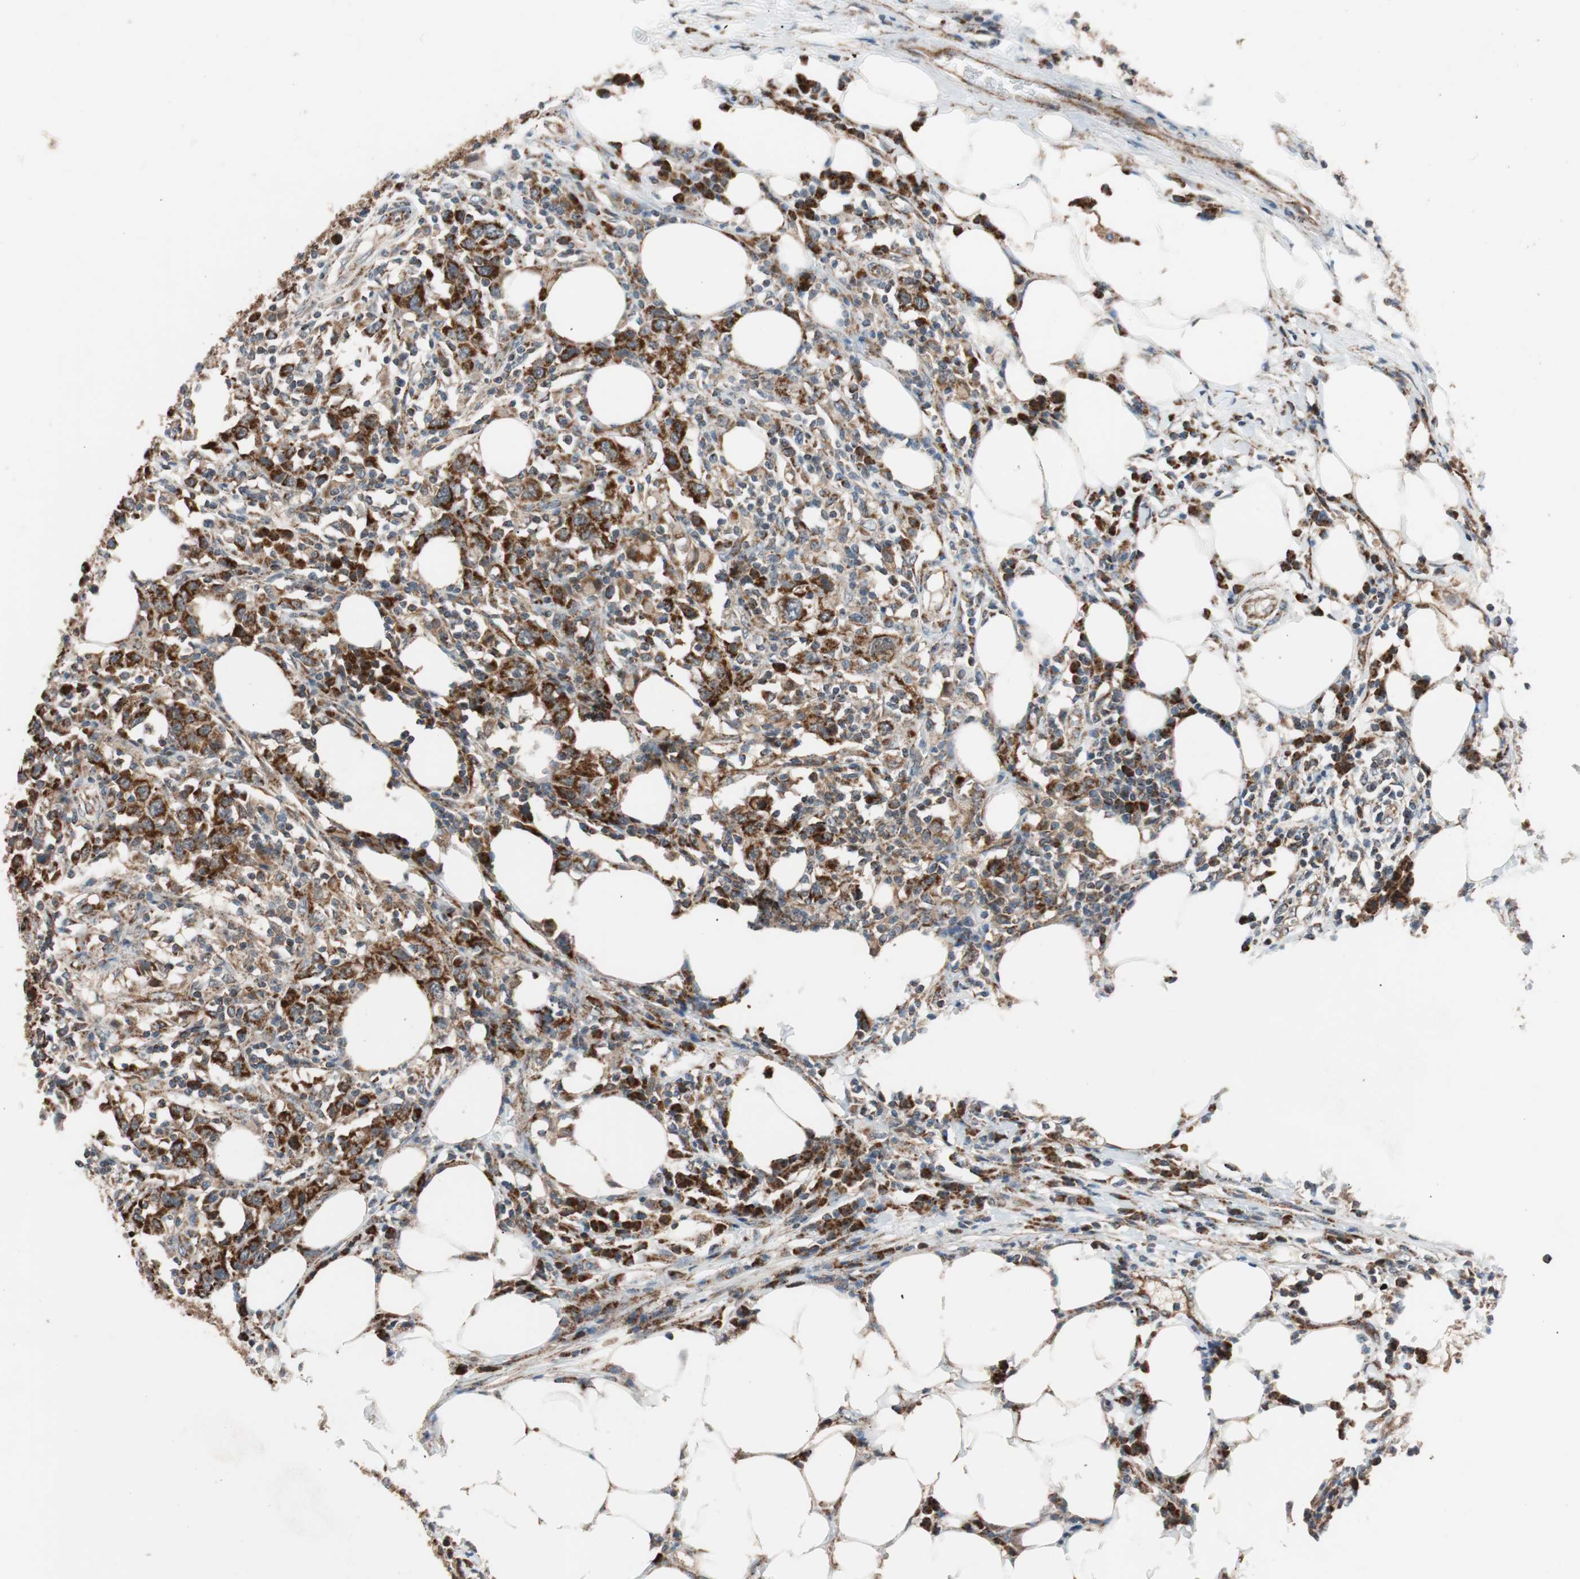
{"staining": {"intensity": "strong", "quantity": ">75%", "location": "cytoplasmic/membranous"}, "tissue": "urothelial cancer", "cell_type": "Tumor cells", "image_type": "cancer", "snomed": [{"axis": "morphology", "description": "Urothelial carcinoma, High grade"}, {"axis": "topography", "description": "Urinary bladder"}], "caption": "Immunohistochemical staining of urothelial cancer reveals high levels of strong cytoplasmic/membranous protein positivity in approximately >75% of tumor cells. (DAB IHC, brown staining for protein, blue staining for nuclei).", "gene": "PITRM1", "patient": {"sex": "male", "age": 61}}